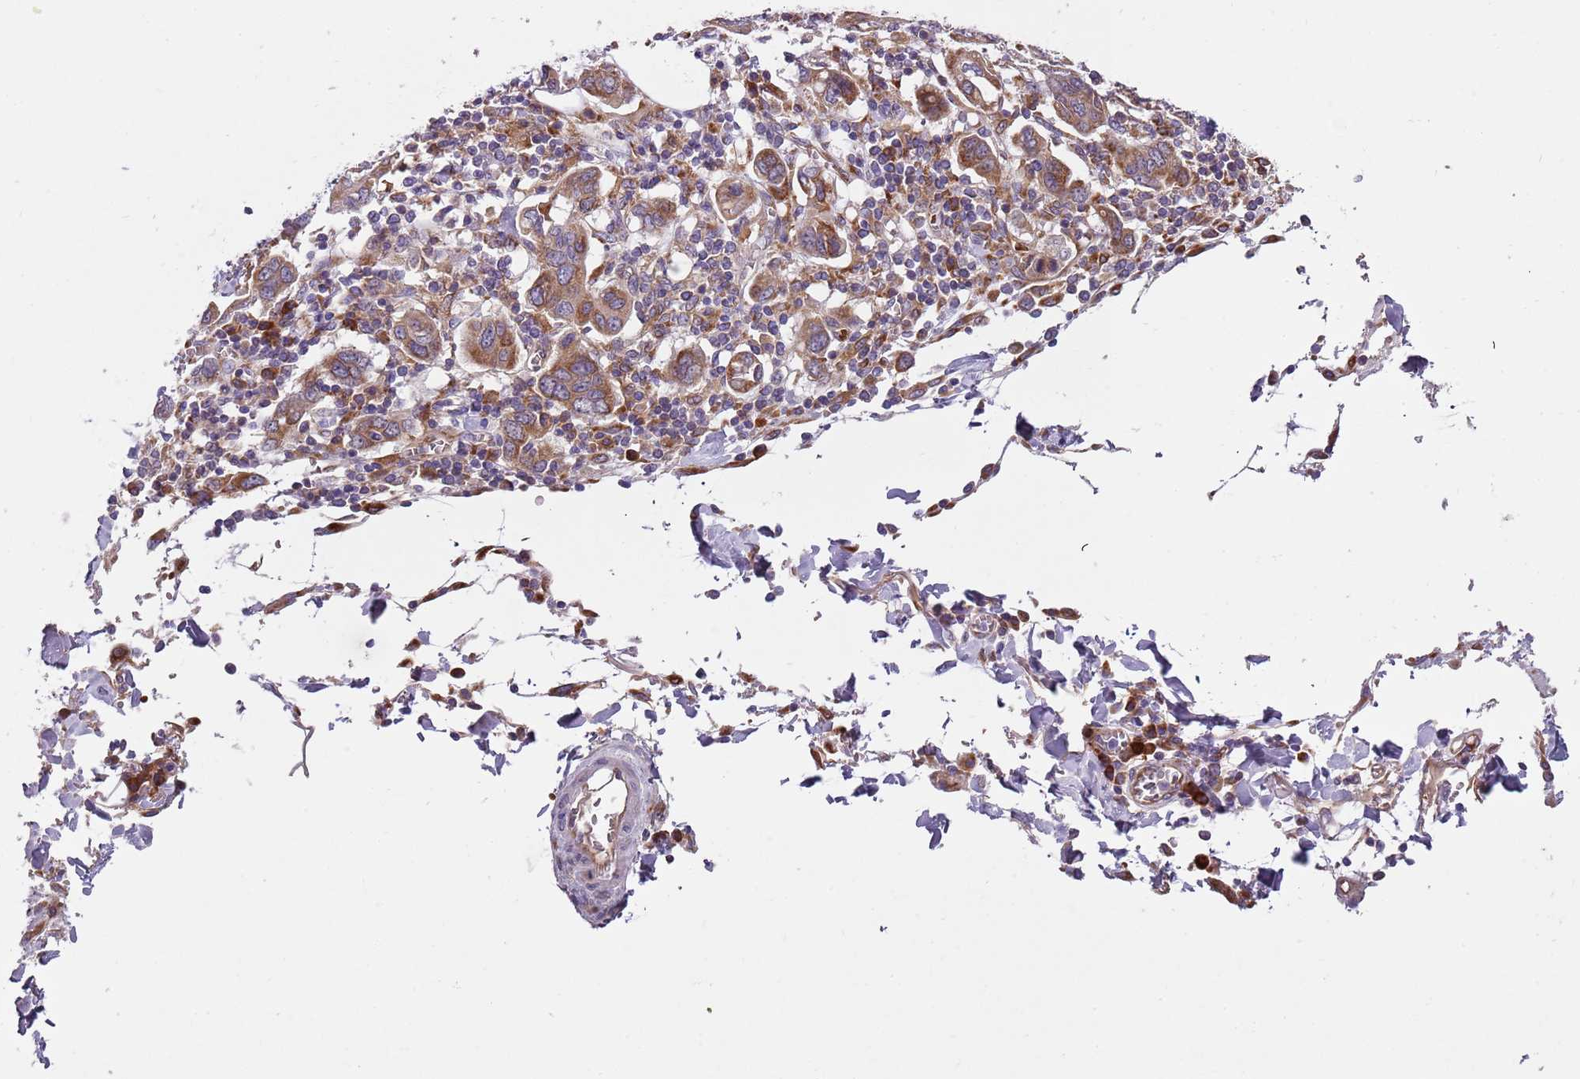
{"staining": {"intensity": "moderate", "quantity": ">75%", "location": "cytoplasmic/membranous"}, "tissue": "stomach cancer", "cell_type": "Tumor cells", "image_type": "cancer", "snomed": [{"axis": "morphology", "description": "Adenocarcinoma, NOS"}, {"axis": "topography", "description": "Stomach, upper"}, {"axis": "topography", "description": "Stomach"}], "caption": "Protein expression analysis of human adenocarcinoma (stomach) reveals moderate cytoplasmic/membranous positivity in about >75% of tumor cells. Using DAB (3,3'-diaminobenzidine) (brown) and hematoxylin (blue) stains, captured at high magnification using brightfield microscopy.", "gene": "VWCE", "patient": {"sex": "male", "age": 62}}